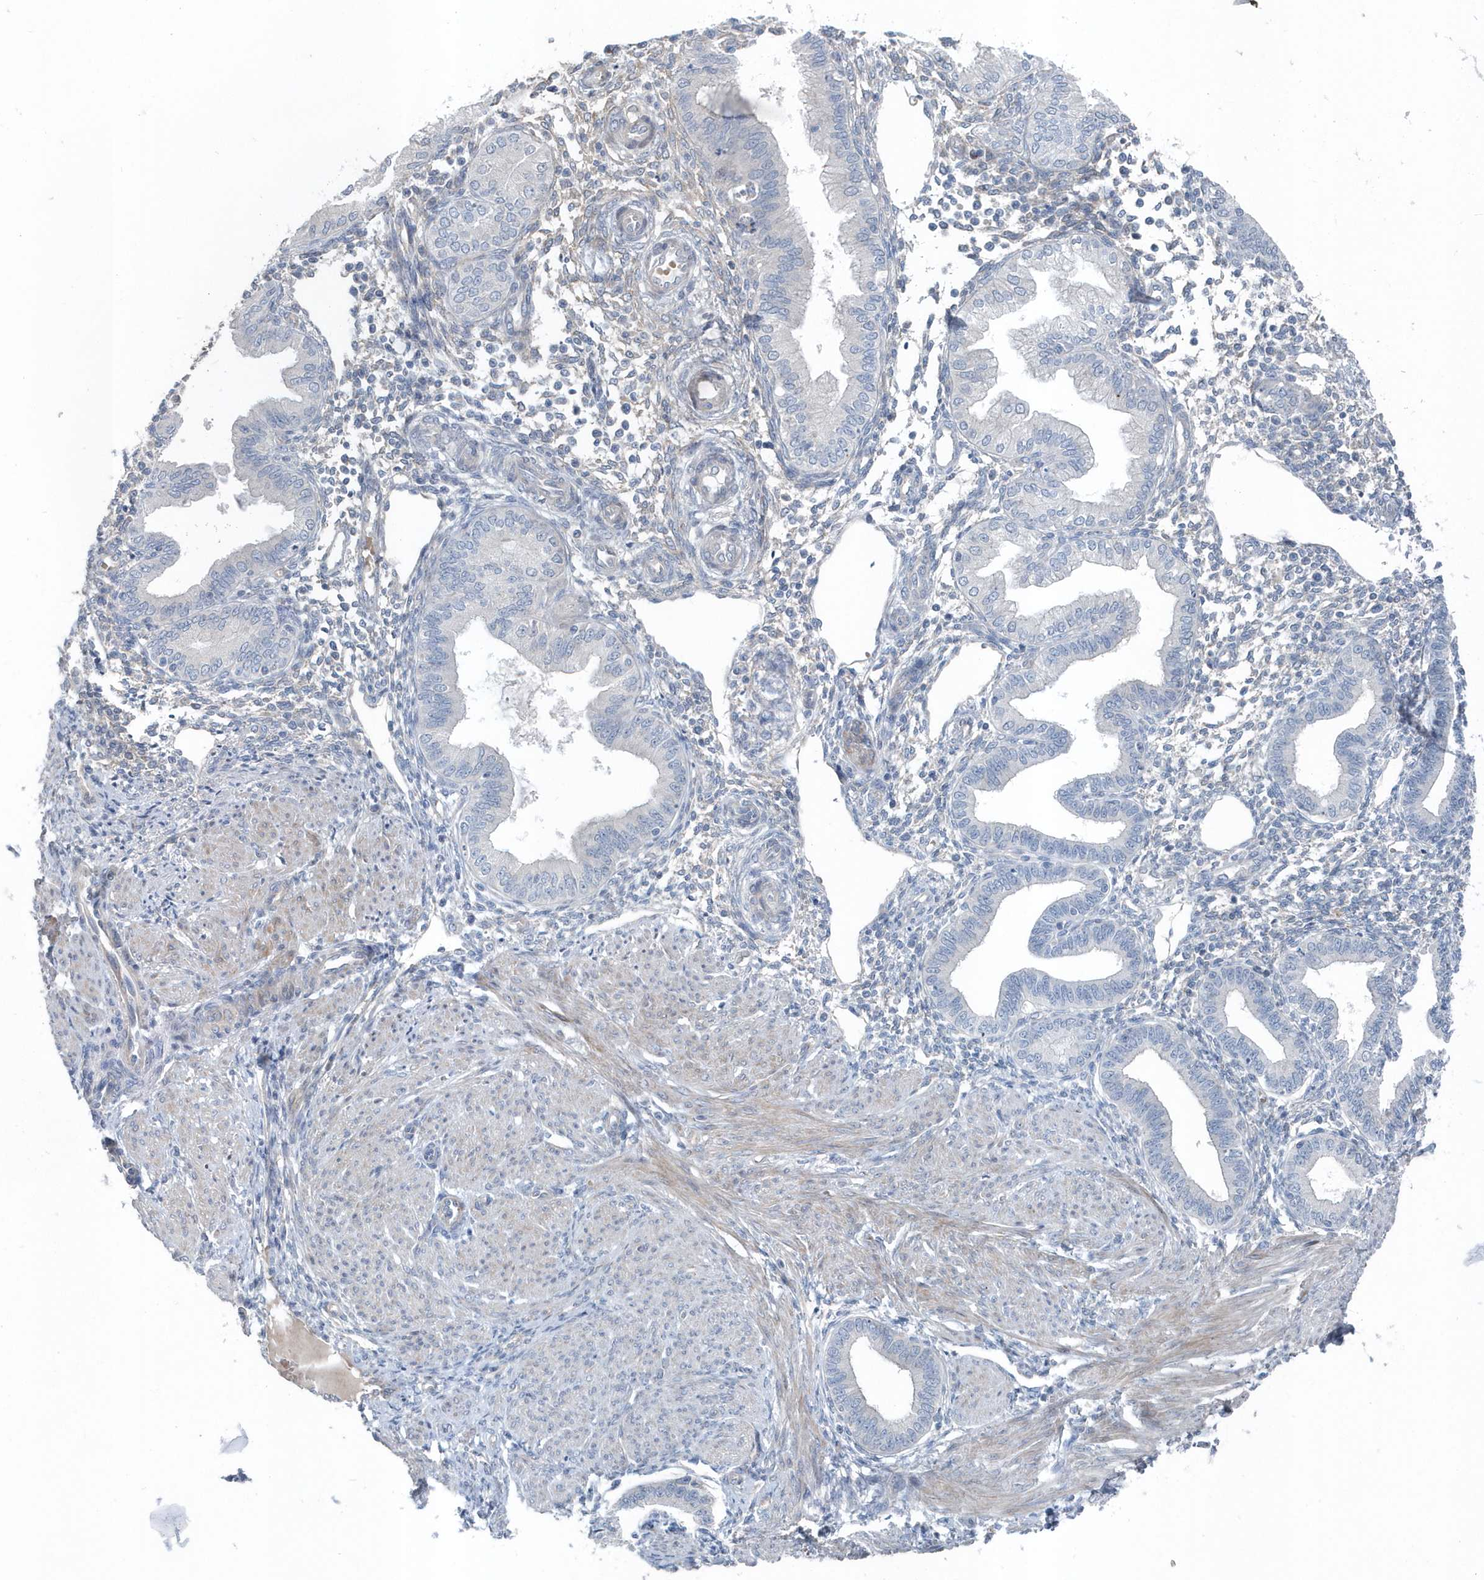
{"staining": {"intensity": "negative", "quantity": "none", "location": "none"}, "tissue": "endometrium", "cell_type": "Cells in endometrial stroma", "image_type": "normal", "snomed": [{"axis": "morphology", "description": "Normal tissue, NOS"}, {"axis": "topography", "description": "Endometrium"}], "caption": "The immunohistochemistry histopathology image has no significant positivity in cells in endometrial stroma of endometrium. (DAB immunohistochemistry visualized using brightfield microscopy, high magnification).", "gene": "MCC", "patient": {"sex": "female", "age": 53}}